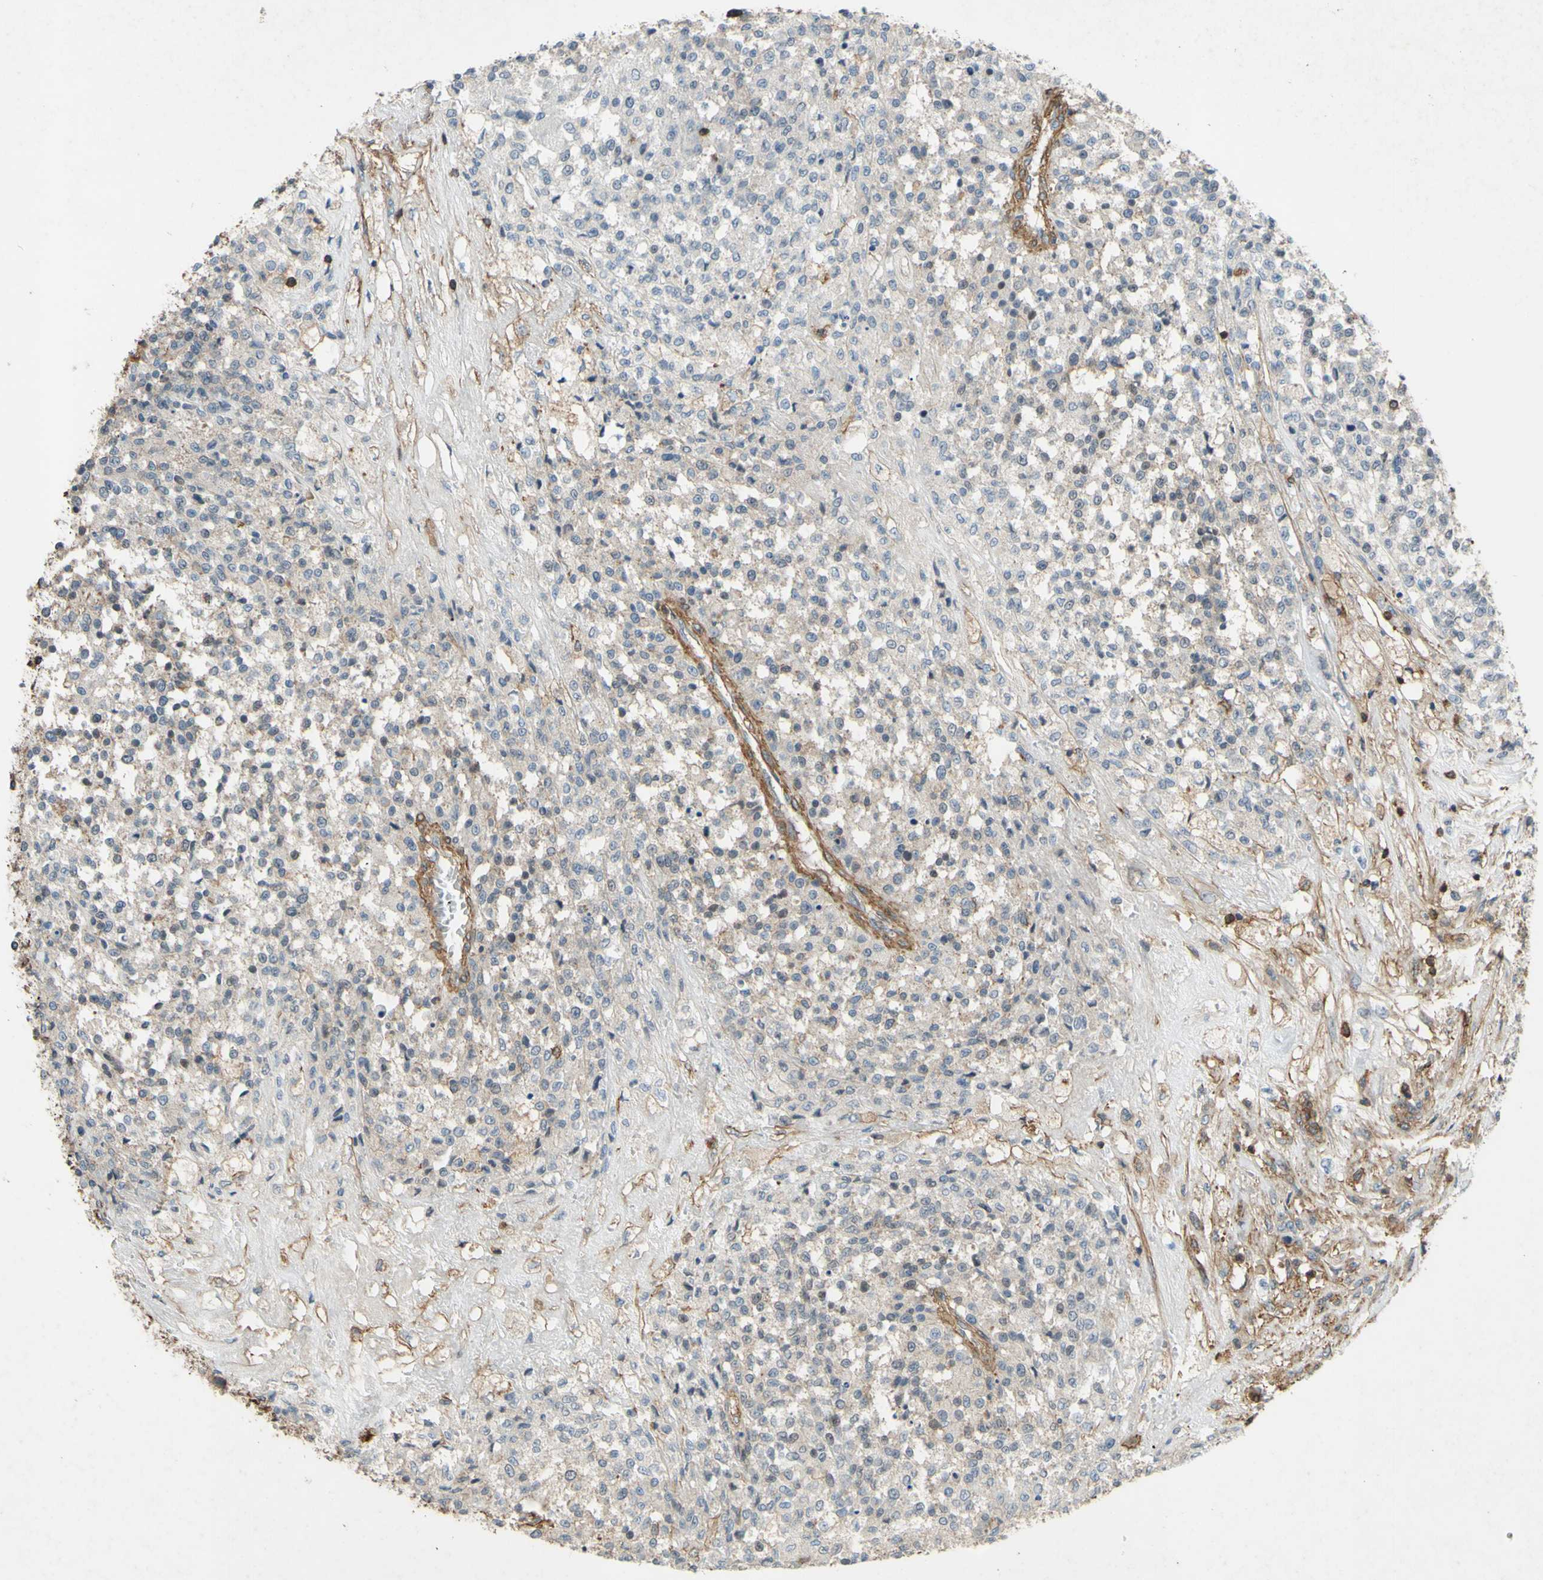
{"staining": {"intensity": "negative", "quantity": "none", "location": "none"}, "tissue": "testis cancer", "cell_type": "Tumor cells", "image_type": "cancer", "snomed": [{"axis": "morphology", "description": "Seminoma, NOS"}, {"axis": "topography", "description": "Testis"}], "caption": "IHC photomicrograph of neoplastic tissue: testis cancer stained with DAB exhibits no significant protein expression in tumor cells.", "gene": "ADD3", "patient": {"sex": "male", "age": 59}}